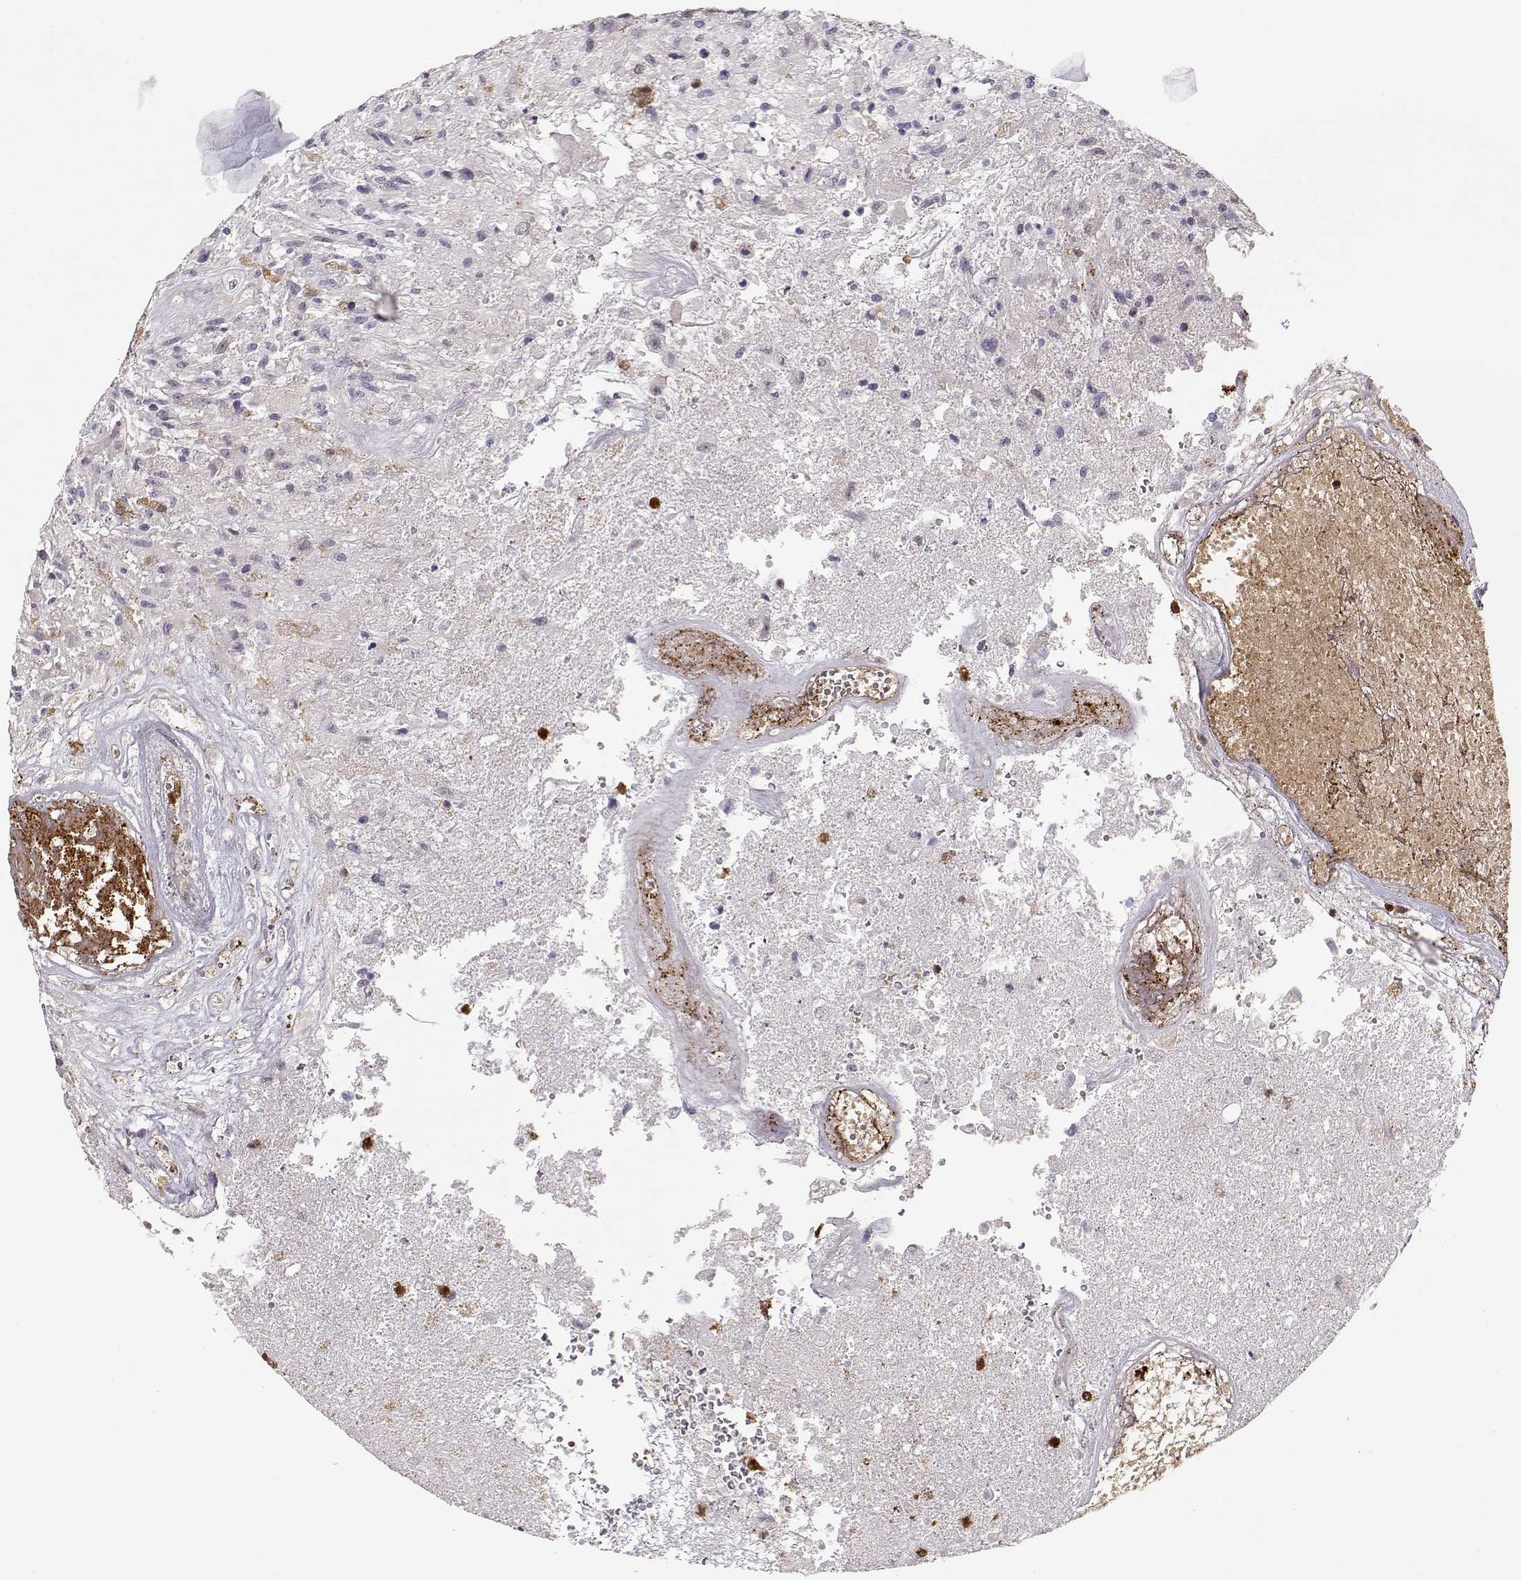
{"staining": {"intensity": "negative", "quantity": "none", "location": "none"}, "tissue": "glioma", "cell_type": "Tumor cells", "image_type": "cancer", "snomed": [{"axis": "morphology", "description": "Glioma, malignant, High grade"}, {"axis": "topography", "description": "Brain"}], "caption": "The micrograph displays no significant positivity in tumor cells of glioma. (Brightfield microscopy of DAB immunohistochemistry (IHC) at high magnification).", "gene": "PNP", "patient": {"sex": "male", "age": 56}}